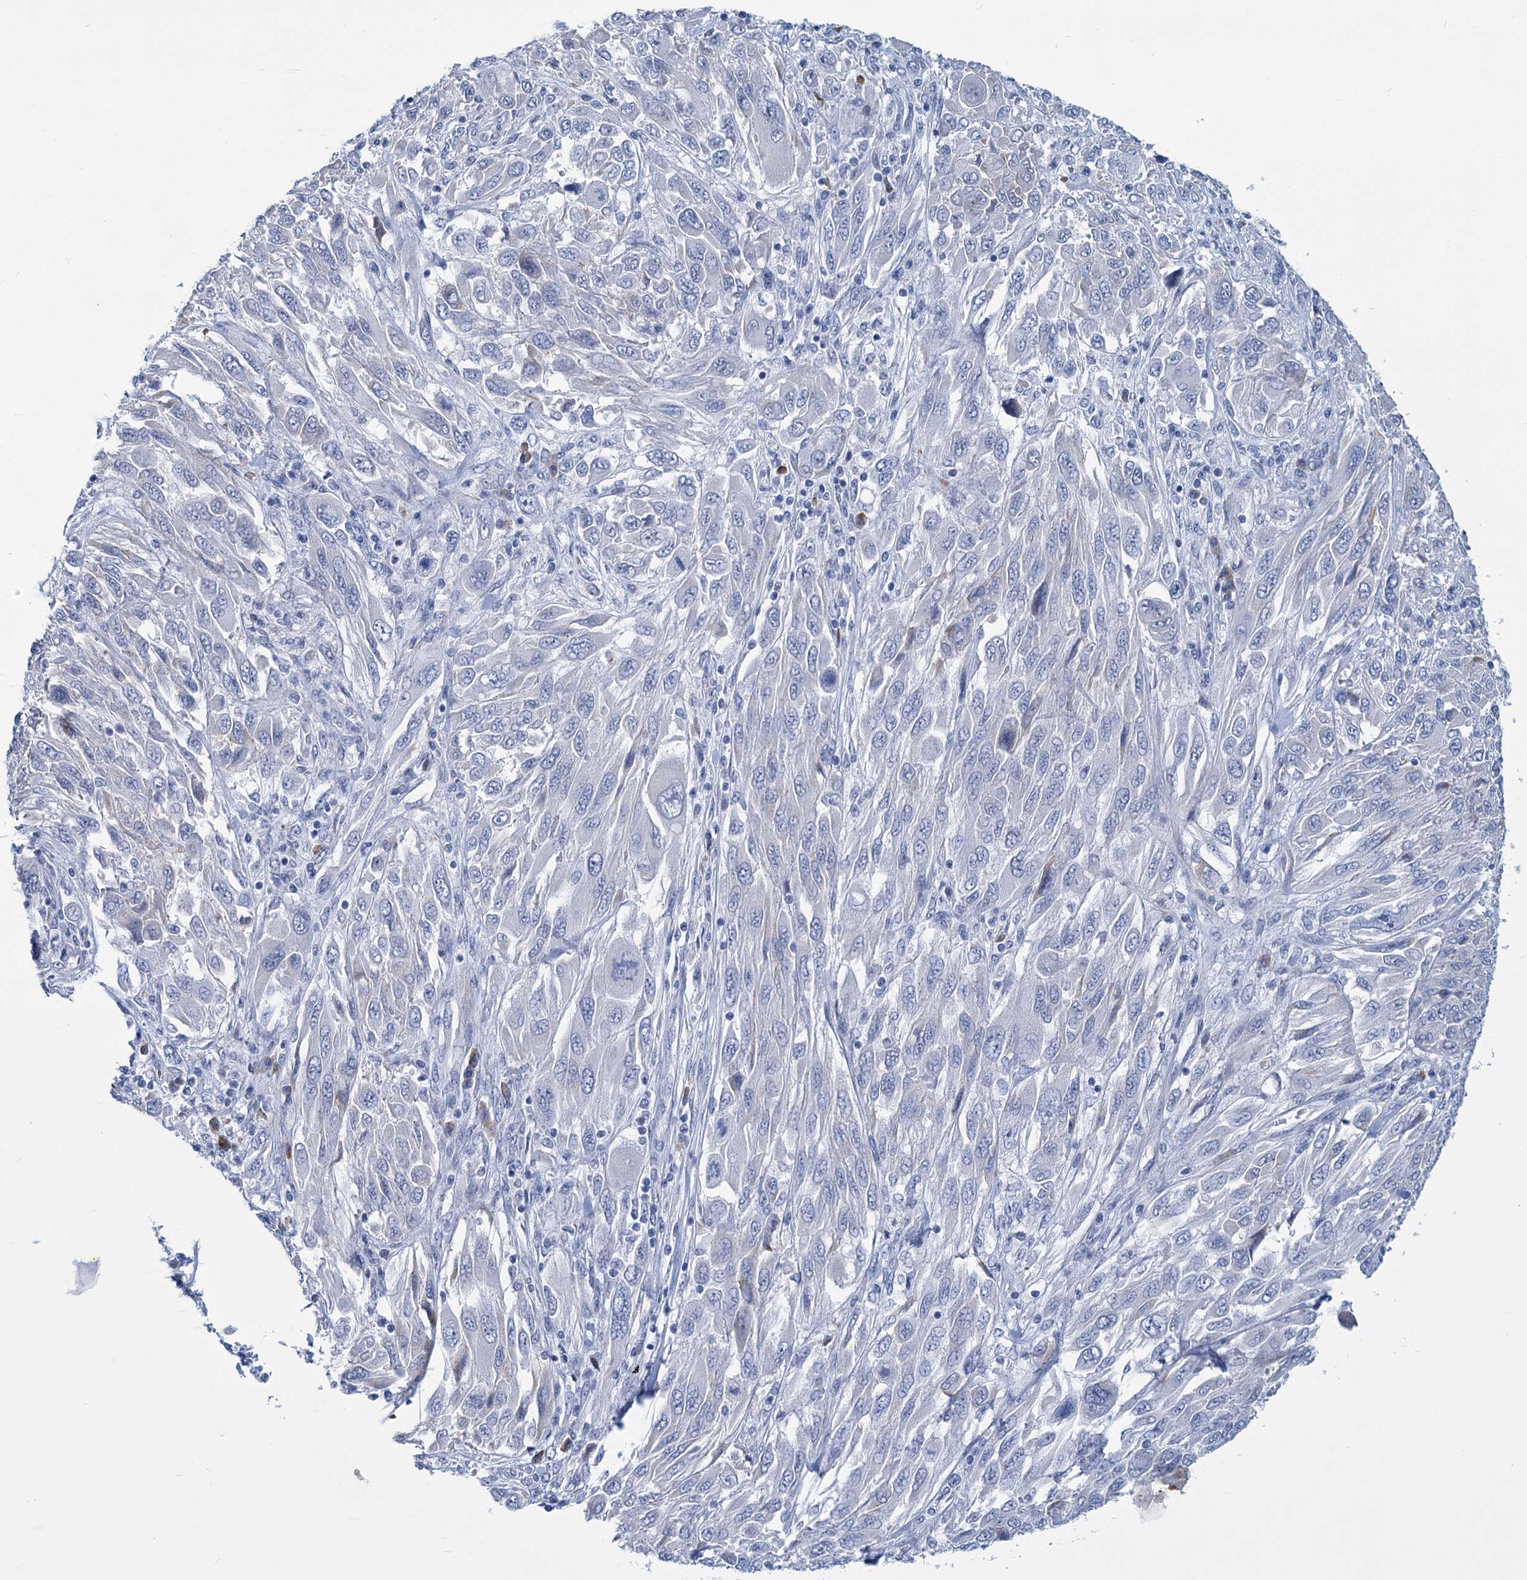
{"staining": {"intensity": "negative", "quantity": "none", "location": "none"}, "tissue": "melanoma", "cell_type": "Tumor cells", "image_type": "cancer", "snomed": [{"axis": "morphology", "description": "Malignant melanoma, NOS"}, {"axis": "topography", "description": "Skin"}], "caption": "The image exhibits no significant staining in tumor cells of malignant melanoma.", "gene": "NEU3", "patient": {"sex": "female", "age": 91}}